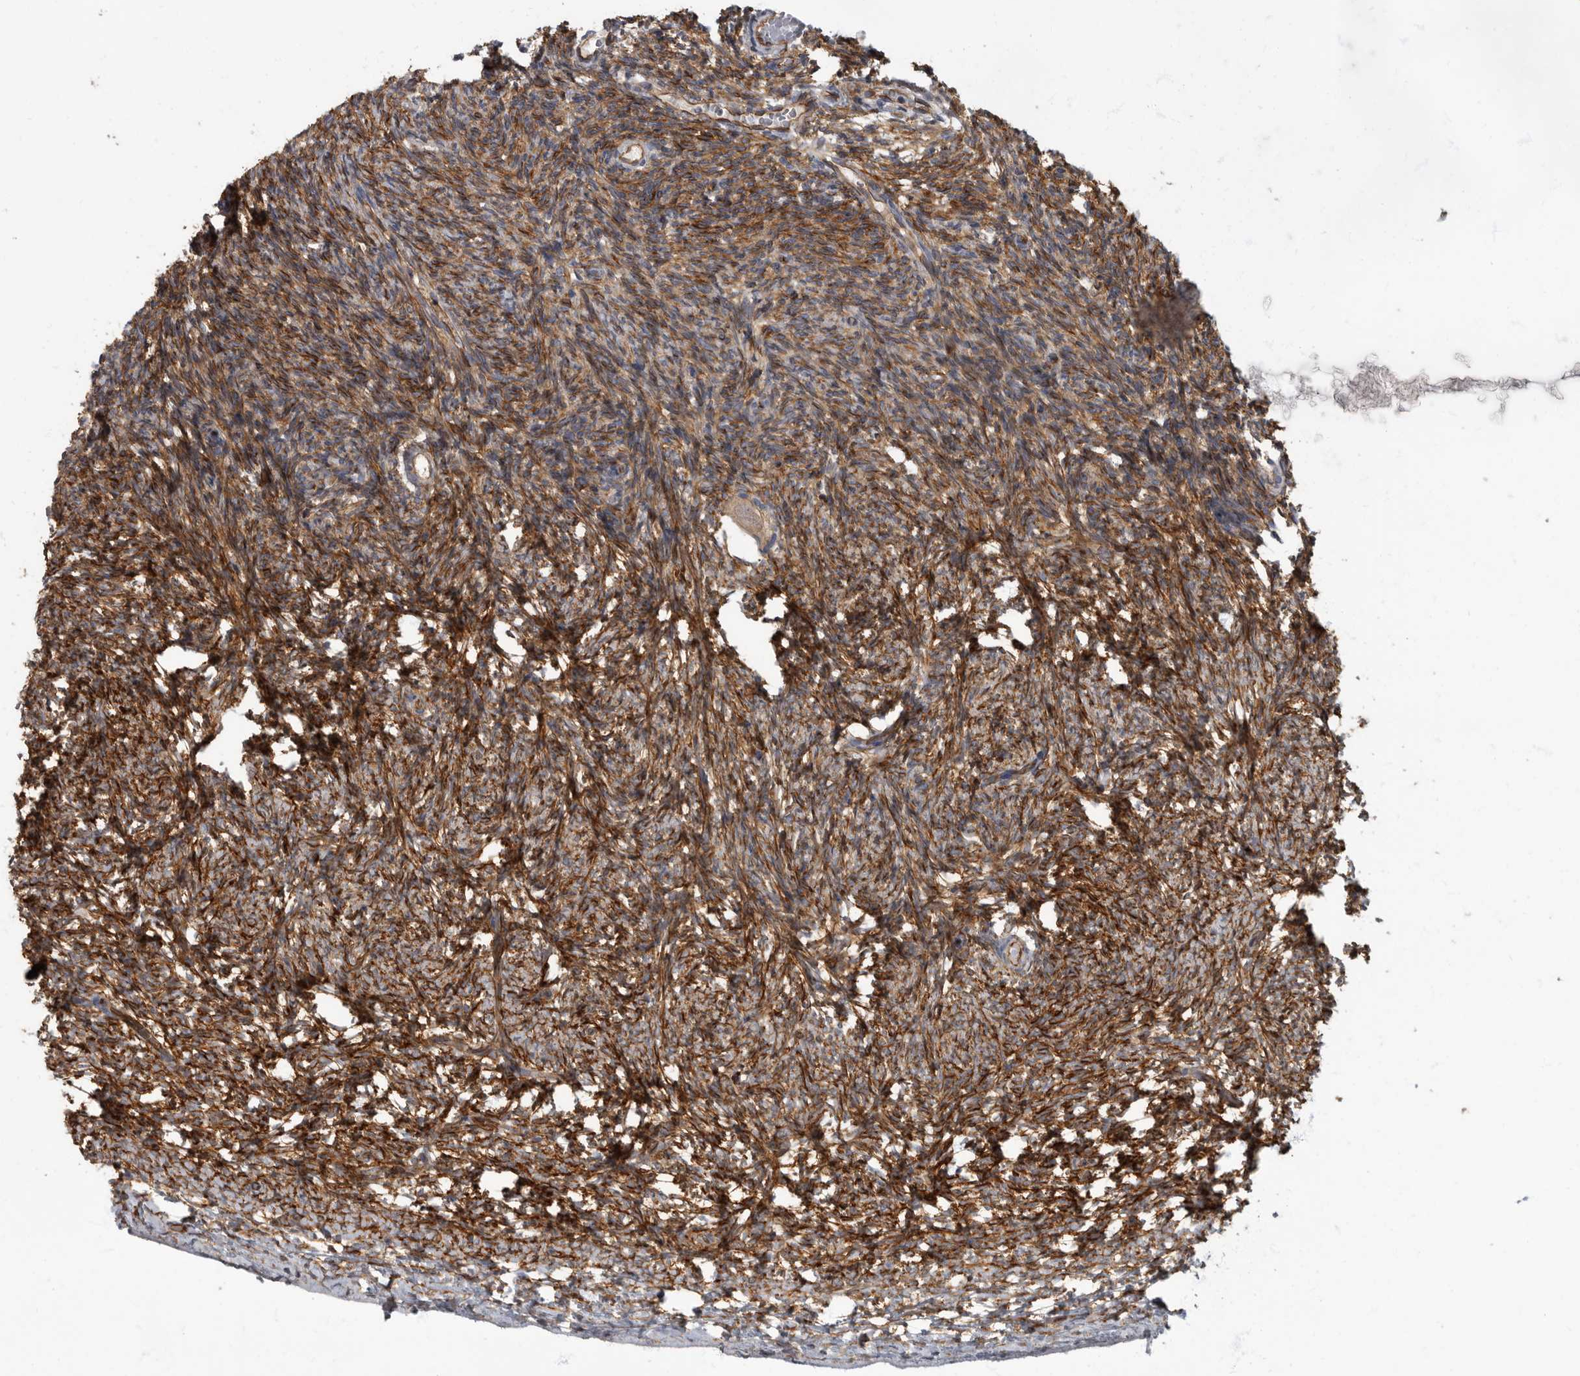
{"staining": {"intensity": "moderate", "quantity": ">75%", "location": "cytoplasmic/membranous"}, "tissue": "ovary", "cell_type": "Ovarian stroma cells", "image_type": "normal", "snomed": [{"axis": "morphology", "description": "Normal tissue, NOS"}, {"axis": "topography", "description": "Ovary"}], "caption": "Immunohistochemistry micrograph of benign ovary: ovary stained using immunohistochemistry reveals medium levels of moderate protein expression localized specifically in the cytoplasmic/membranous of ovarian stroma cells, appearing as a cytoplasmic/membranous brown color.", "gene": "PDK1", "patient": {"sex": "female", "age": 34}}